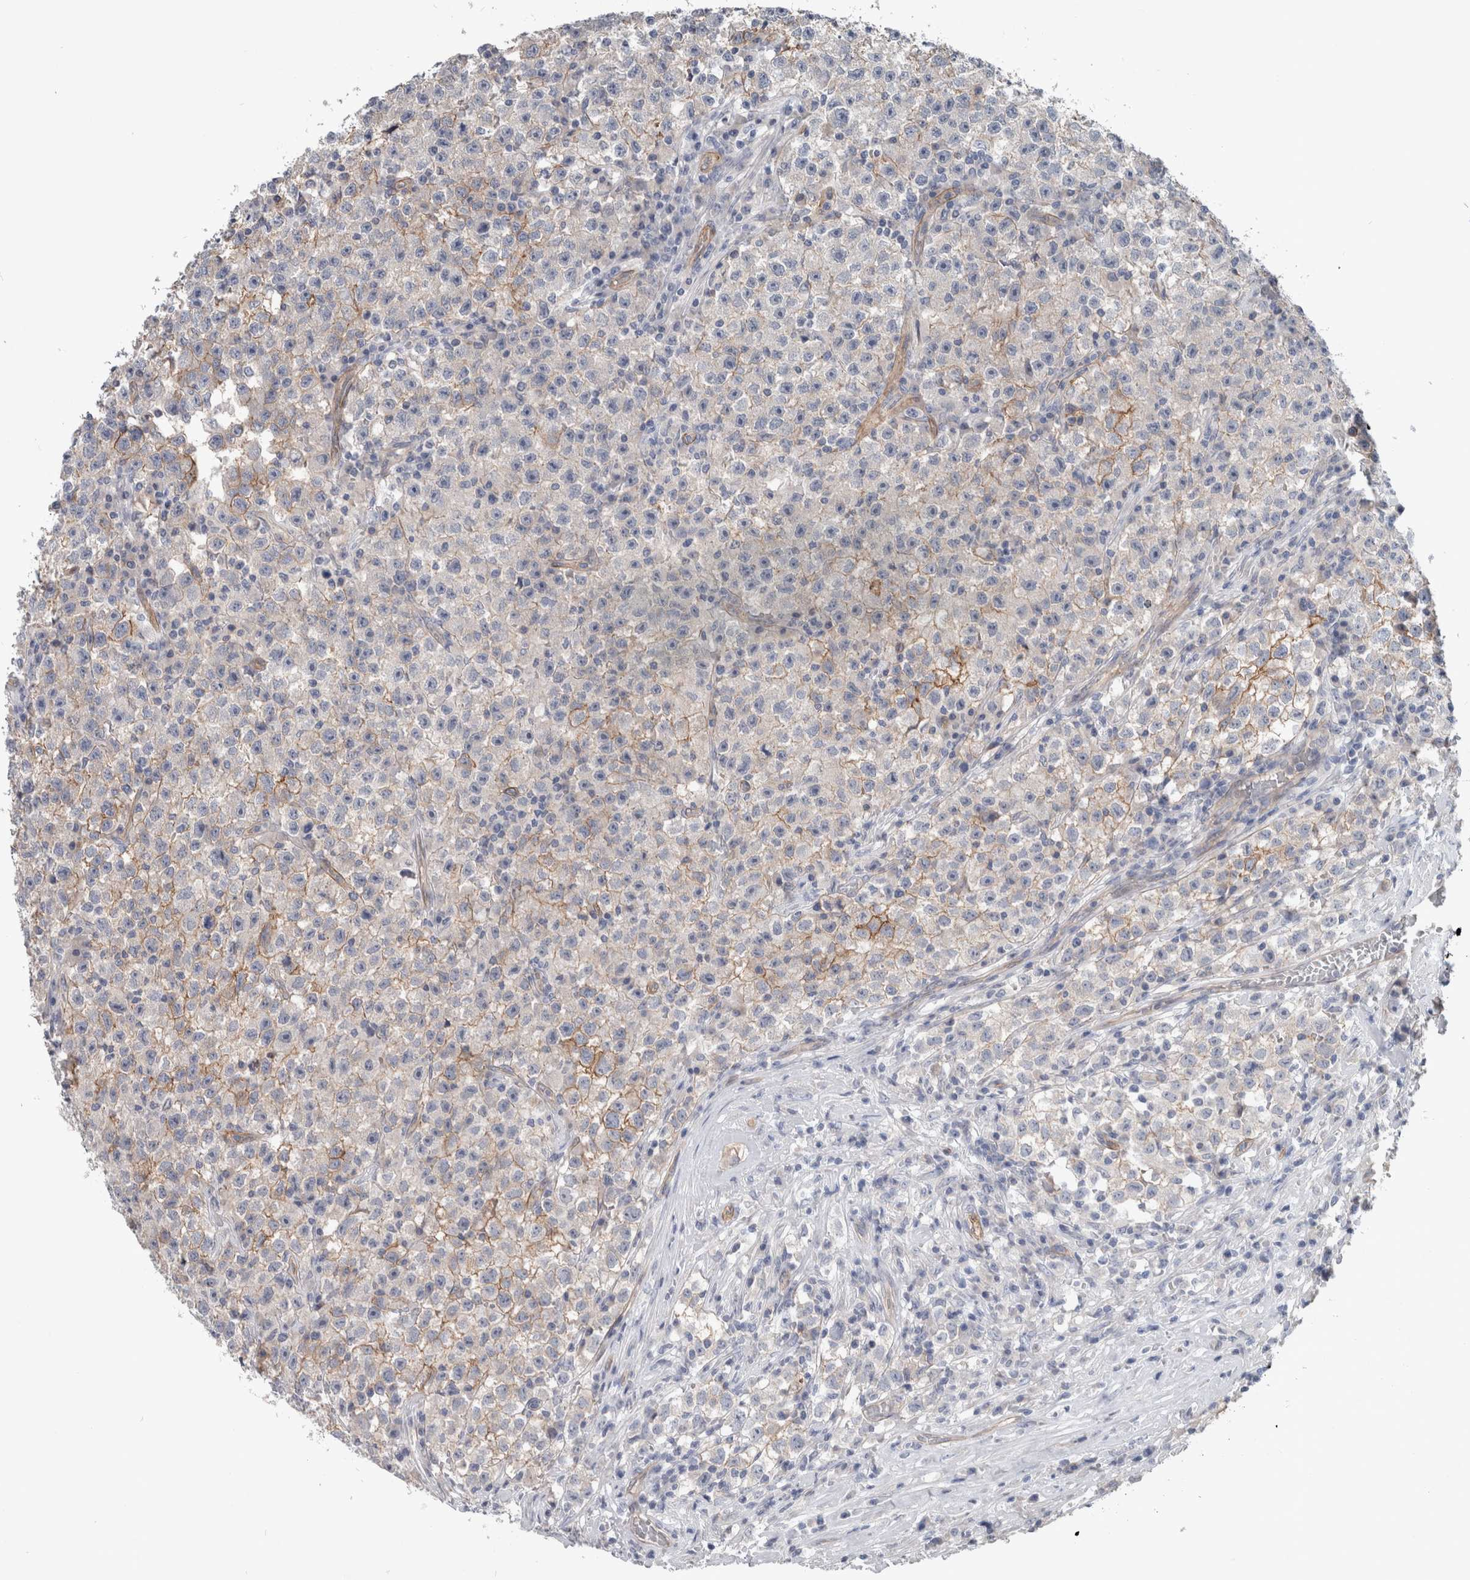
{"staining": {"intensity": "moderate", "quantity": "<25%", "location": "cytoplasmic/membranous"}, "tissue": "testis cancer", "cell_type": "Tumor cells", "image_type": "cancer", "snomed": [{"axis": "morphology", "description": "Seminoma, NOS"}, {"axis": "topography", "description": "Testis"}], "caption": "A brown stain labels moderate cytoplasmic/membranous positivity of a protein in human testis cancer (seminoma) tumor cells. (Brightfield microscopy of DAB IHC at high magnification).", "gene": "BCAM", "patient": {"sex": "male", "age": 22}}